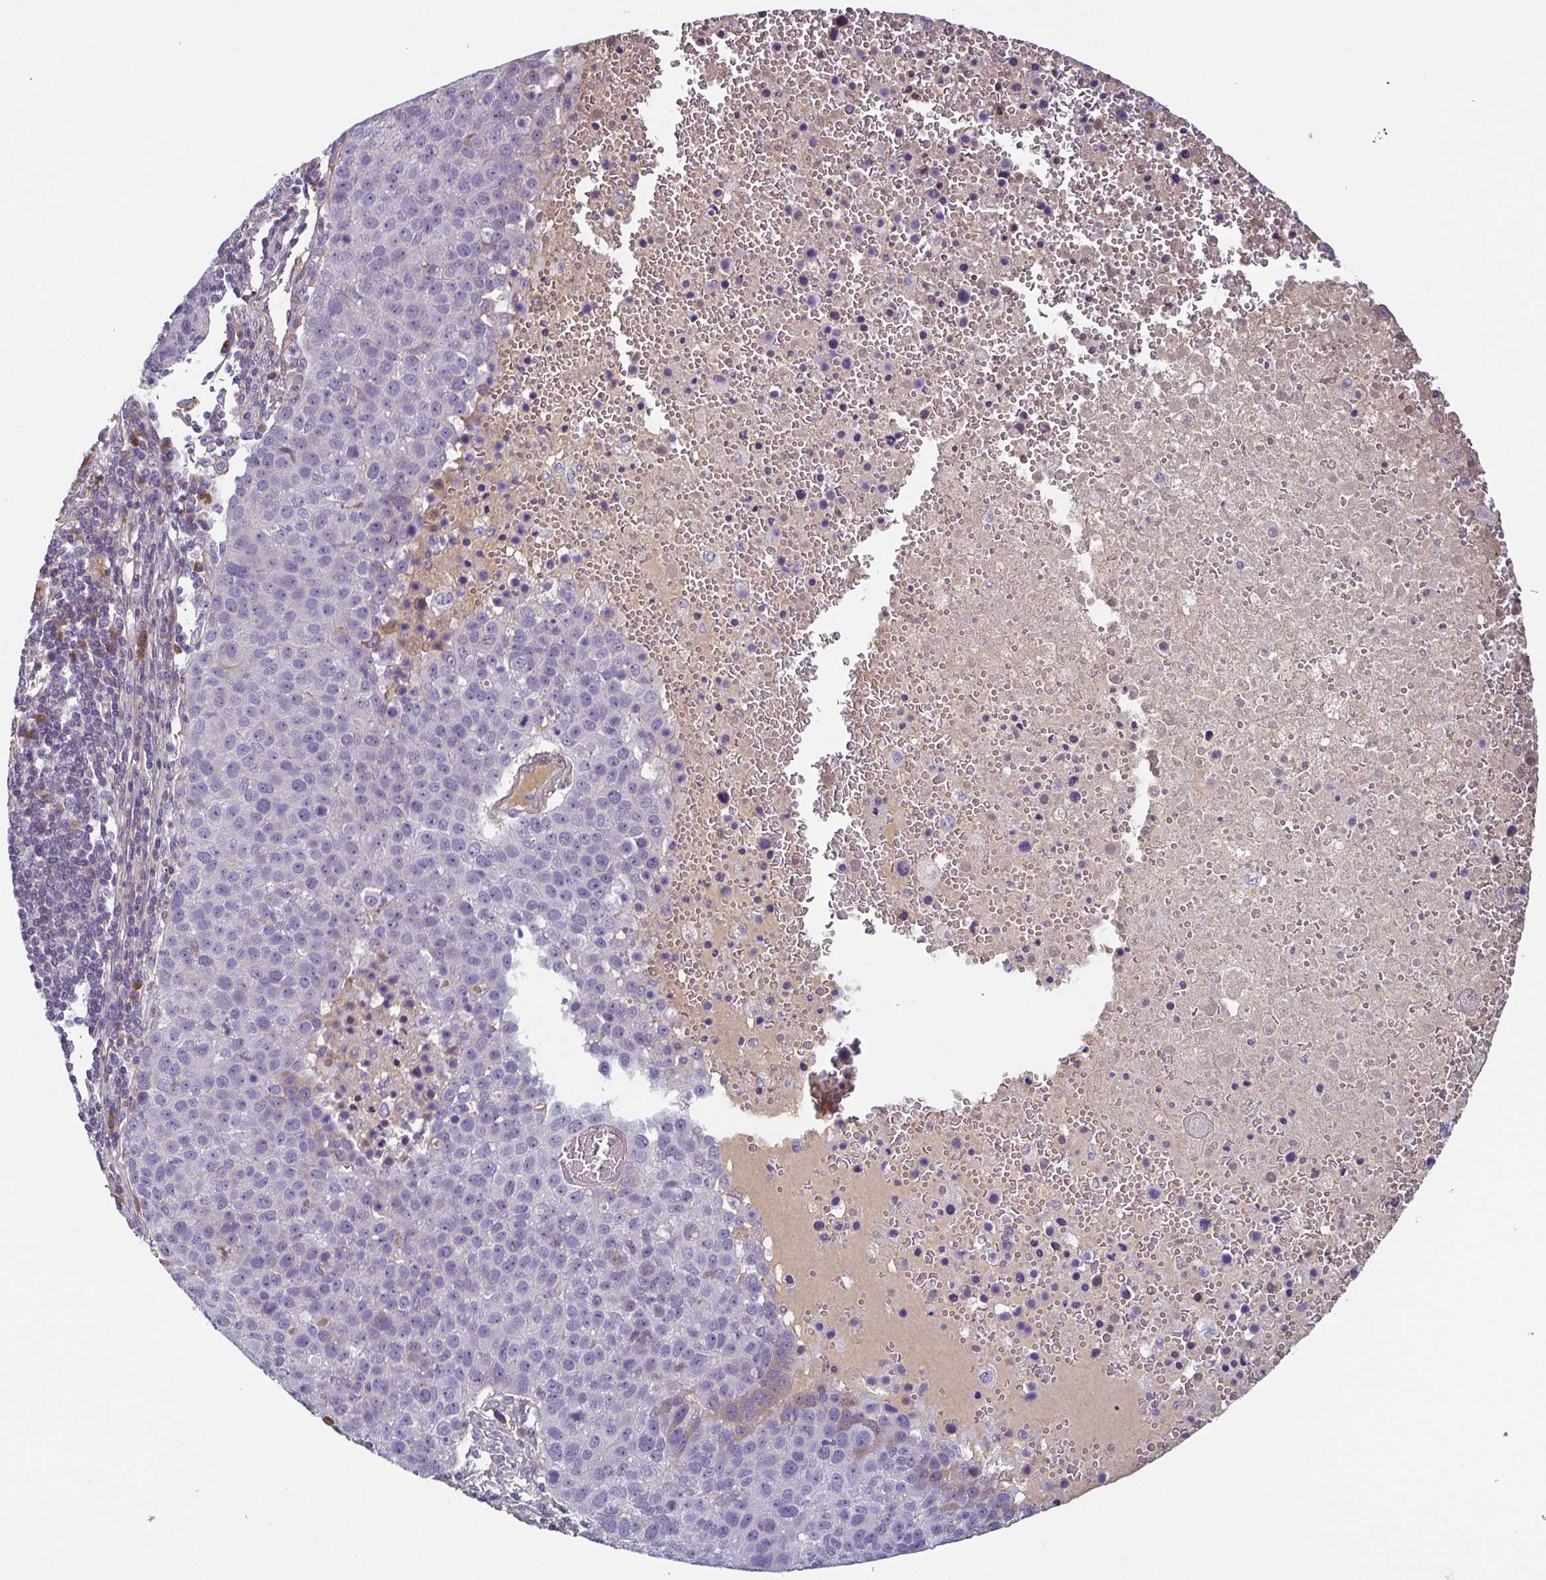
{"staining": {"intensity": "negative", "quantity": "none", "location": "none"}, "tissue": "pancreatic cancer", "cell_type": "Tumor cells", "image_type": "cancer", "snomed": [{"axis": "morphology", "description": "Adenocarcinoma, NOS"}, {"axis": "topography", "description": "Pancreas"}], "caption": "Human pancreatic cancer (adenocarcinoma) stained for a protein using IHC shows no staining in tumor cells.", "gene": "ECM1", "patient": {"sex": "female", "age": 61}}